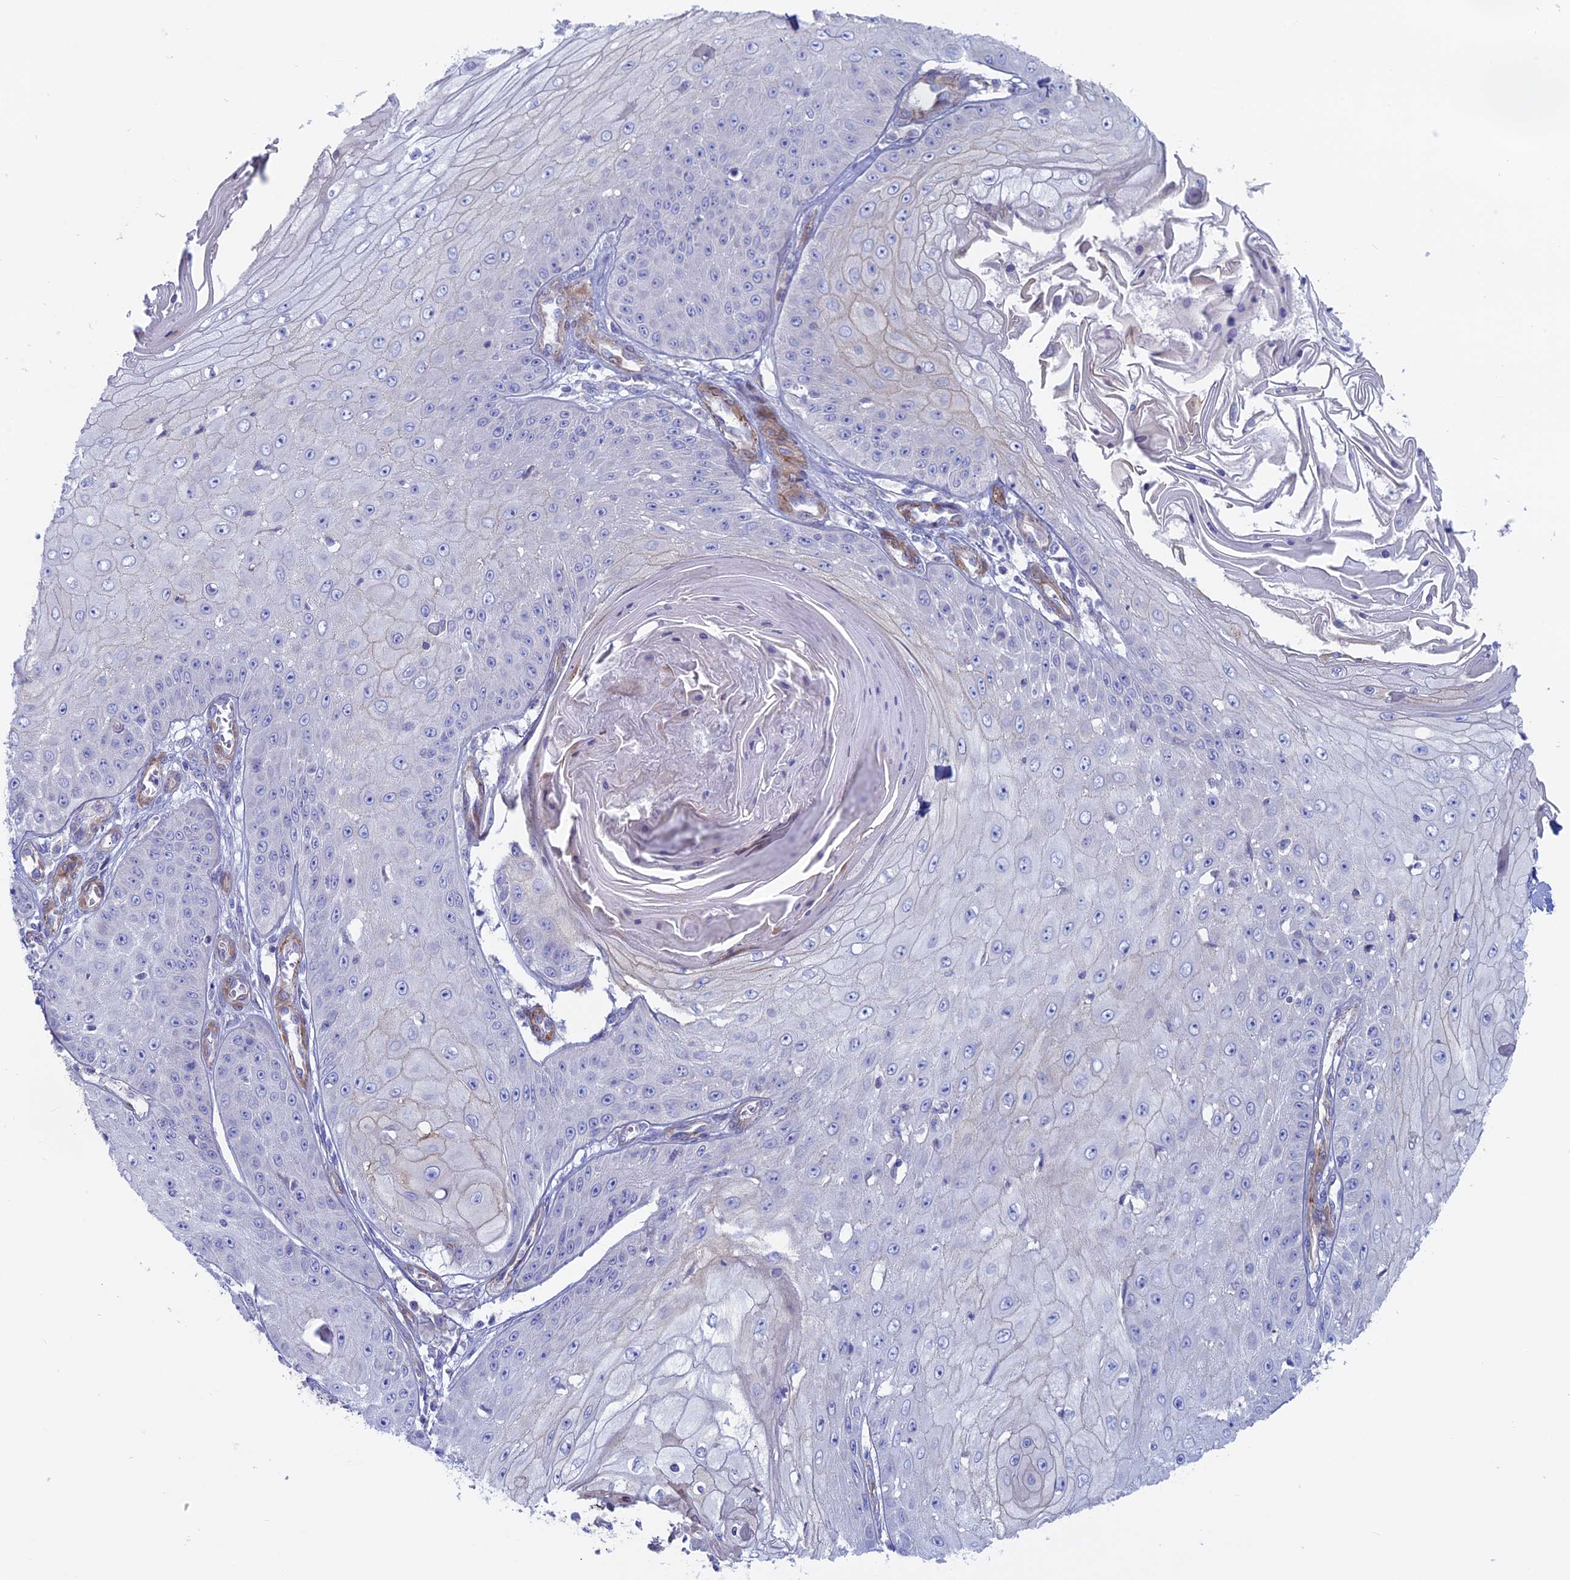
{"staining": {"intensity": "negative", "quantity": "none", "location": "none"}, "tissue": "skin cancer", "cell_type": "Tumor cells", "image_type": "cancer", "snomed": [{"axis": "morphology", "description": "Squamous cell carcinoma, NOS"}, {"axis": "topography", "description": "Skin"}], "caption": "The micrograph reveals no staining of tumor cells in skin cancer (squamous cell carcinoma).", "gene": "MYO5B", "patient": {"sex": "male", "age": 70}}